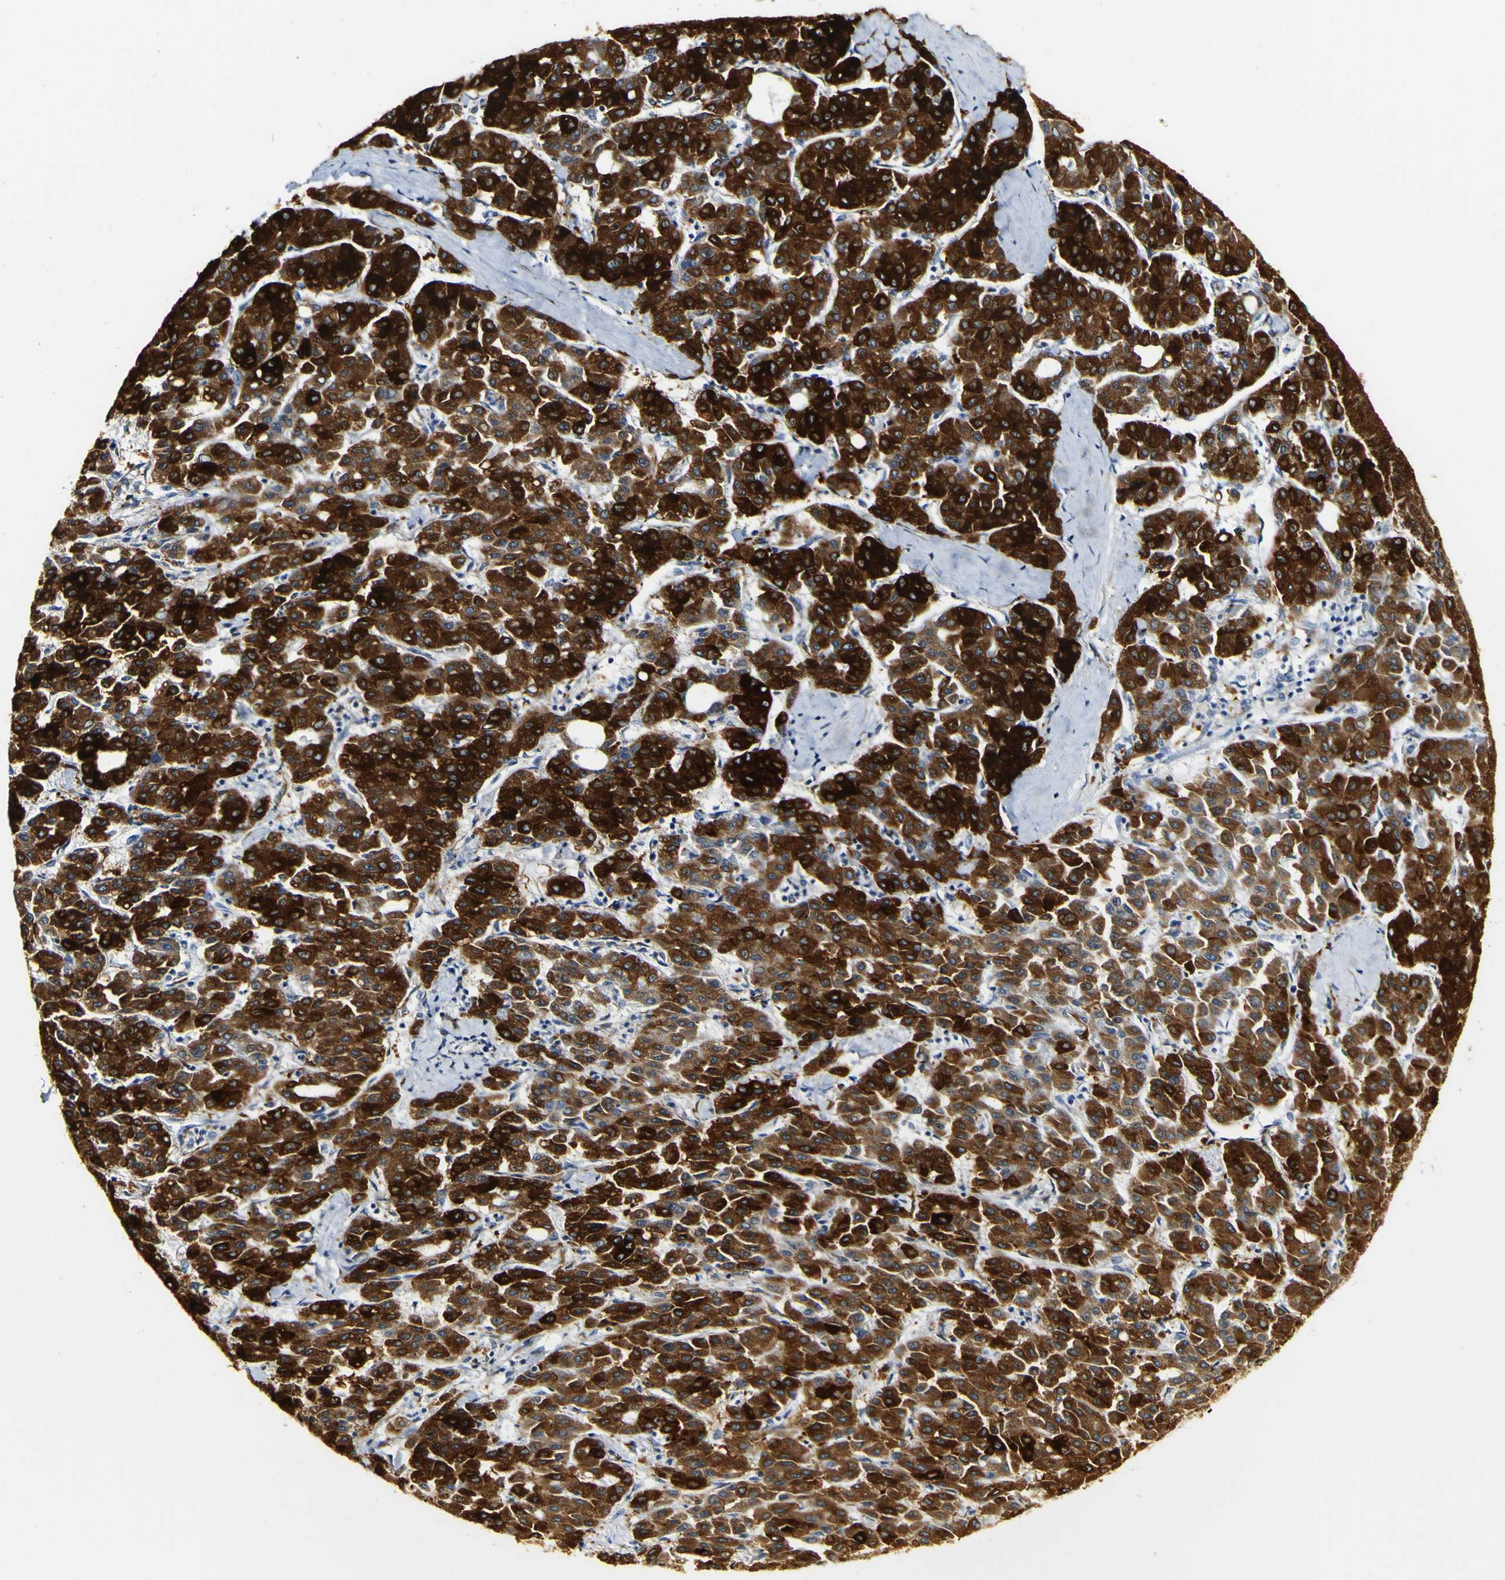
{"staining": {"intensity": "strong", "quantity": ">75%", "location": "cytoplasmic/membranous"}, "tissue": "liver cancer", "cell_type": "Tumor cells", "image_type": "cancer", "snomed": [{"axis": "morphology", "description": "Carcinoma, Hepatocellular, NOS"}, {"axis": "topography", "description": "Liver"}], "caption": "High-power microscopy captured an immunohistochemistry (IHC) photomicrograph of liver cancer, revealing strong cytoplasmic/membranous expression in approximately >75% of tumor cells.", "gene": "FMO3", "patient": {"sex": "male", "age": 65}}